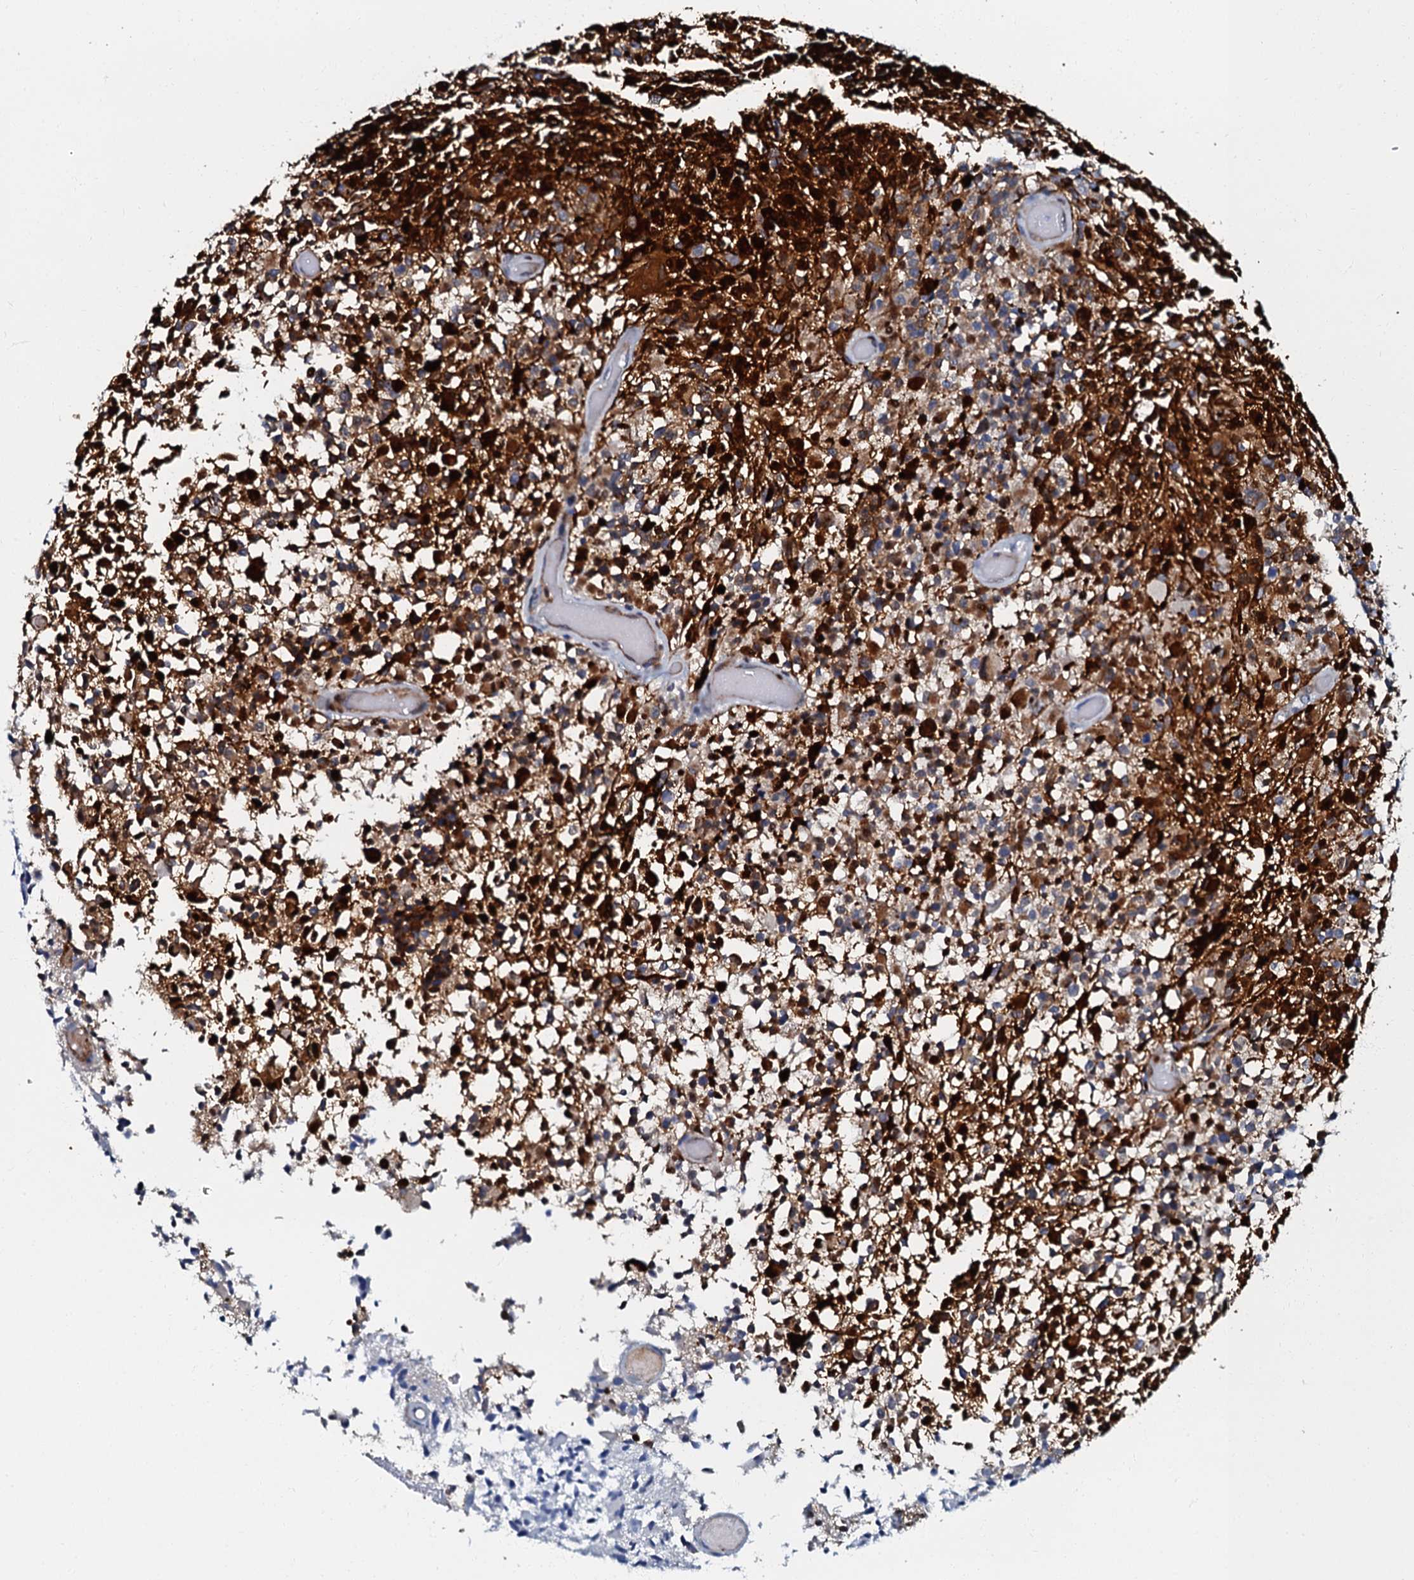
{"staining": {"intensity": "weak", "quantity": "<25%", "location": "cytoplasmic/membranous"}, "tissue": "glioma", "cell_type": "Tumor cells", "image_type": "cancer", "snomed": [{"axis": "morphology", "description": "Glioma, malignant, High grade"}, {"axis": "morphology", "description": "Glioblastoma, NOS"}, {"axis": "topography", "description": "Brain"}], "caption": "Human glioblastoma stained for a protein using IHC demonstrates no positivity in tumor cells.", "gene": "MFSD5", "patient": {"sex": "male", "age": 60}}